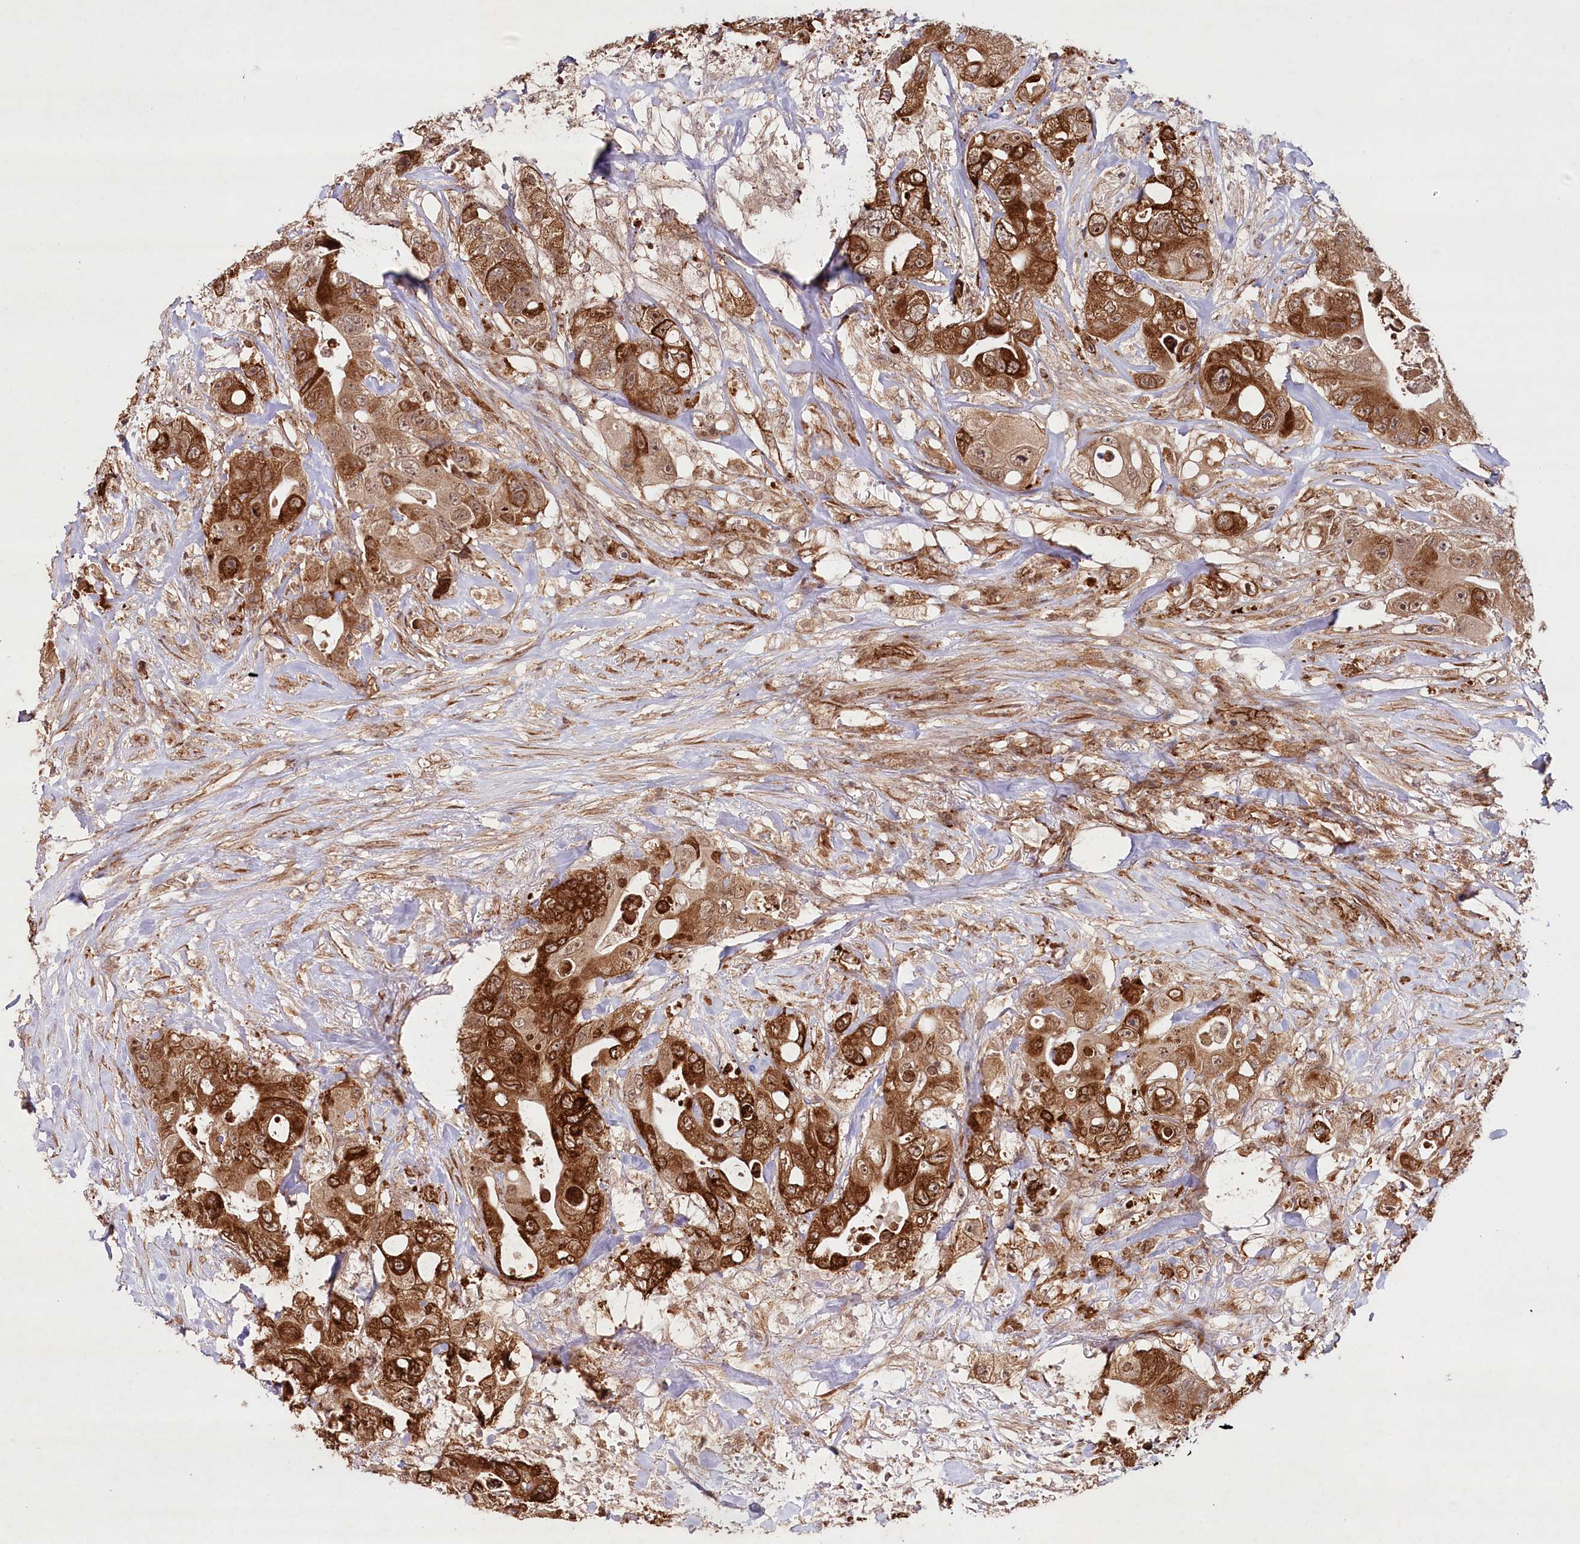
{"staining": {"intensity": "strong", "quantity": ">75%", "location": "cytoplasmic/membranous,nuclear"}, "tissue": "colorectal cancer", "cell_type": "Tumor cells", "image_type": "cancer", "snomed": [{"axis": "morphology", "description": "Adenocarcinoma, NOS"}, {"axis": "topography", "description": "Colon"}], "caption": "Immunohistochemical staining of colorectal adenocarcinoma demonstrates strong cytoplasmic/membranous and nuclear protein expression in about >75% of tumor cells.", "gene": "ALKBH8", "patient": {"sex": "female", "age": 46}}